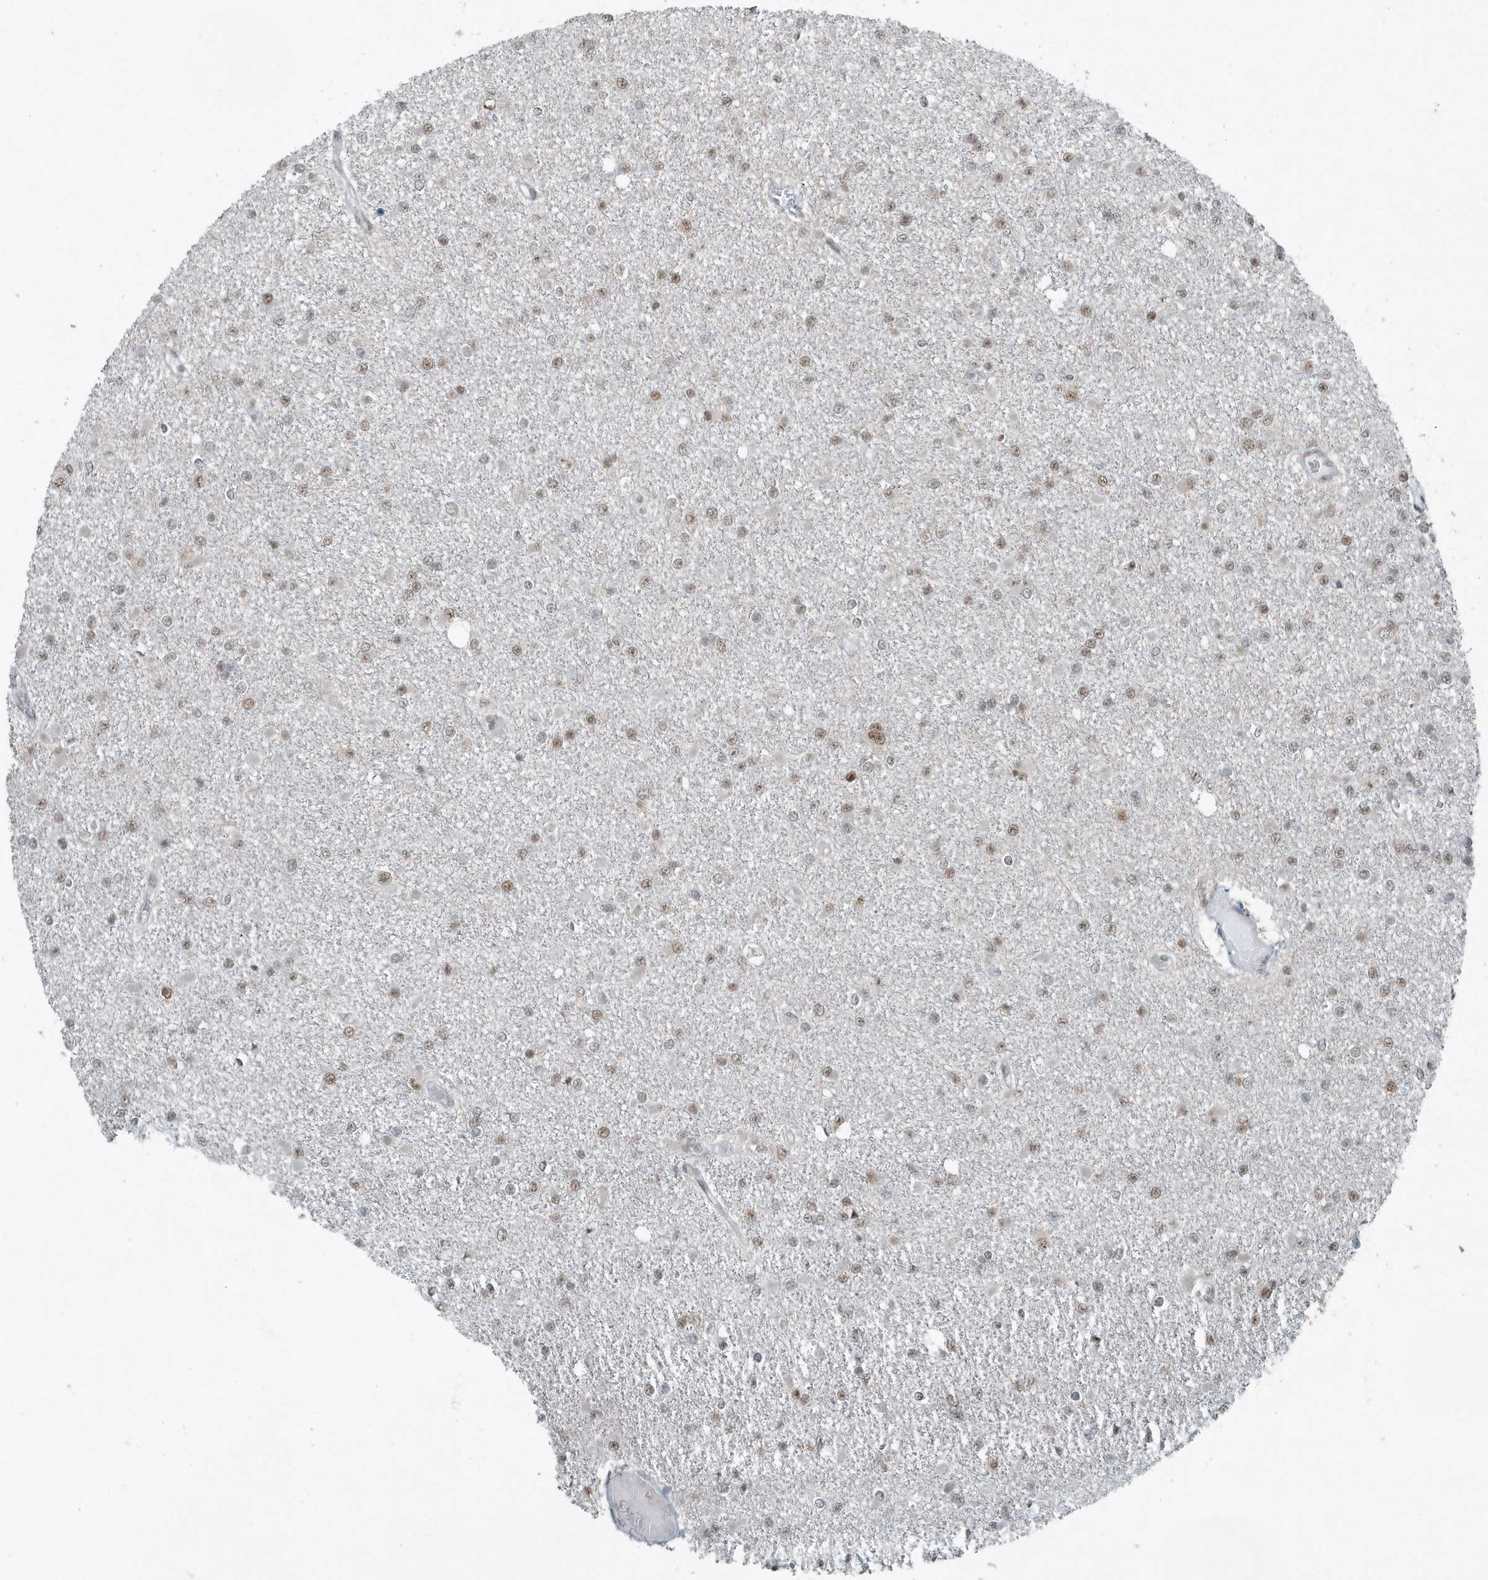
{"staining": {"intensity": "moderate", "quantity": "25%-75%", "location": "nuclear"}, "tissue": "glioma", "cell_type": "Tumor cells", "image_type": "cancer", "snomed": [{"axis": "morphology", "description": "Glioma, malignant, Low grade"}, {"axis": "topography", "description": "Brain"}], "caption": "IHC of low-grade glioma (malignant) demonstrates medium levels of moderate nuclear expression in about 25%-75% of tumor cells.", "gene": "YTHDC1", "patient": {"sex": "female", "age": 22}}